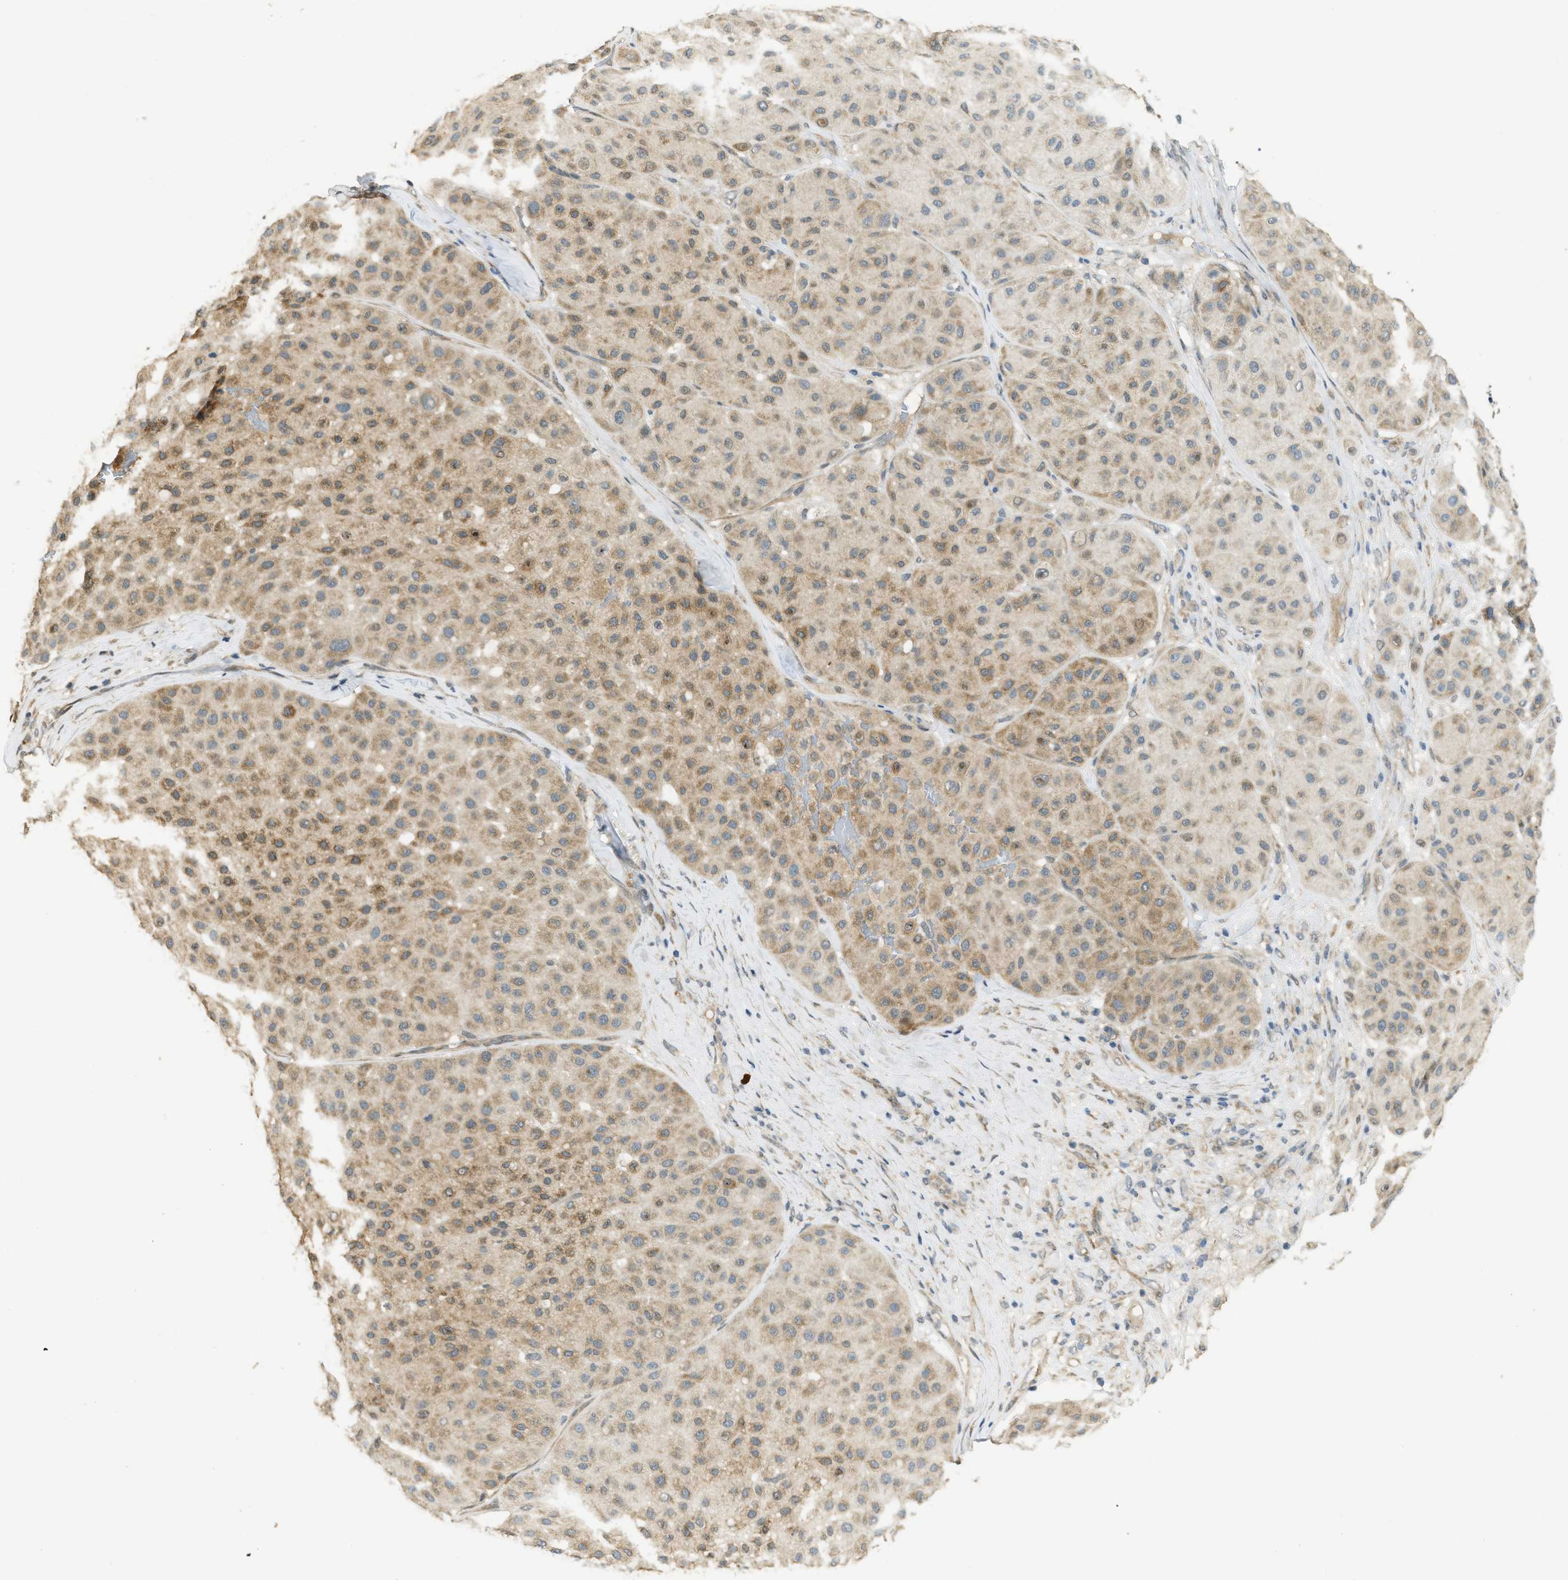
{"staining": {"intensity": "weak", "quantity": ">75%", "location": "cytoplasmic/membranous"}, "tissue": "melanoma", "cell_type": "Tumor cells", "image_type": "cancer", "snomed": [{"axis": "morphology", "description": "Normal tissue, NOS"}, {"axis": "morphology", "description": "Malignant melanoma, Metastatic site"}, {"axis": "topography", "description": "Skin"}], "caption": "A brown stain shows weak cytoplasmic/membranous expression of a protein in human melanoma tumor cells. Nuclei are stained in blue.", "gene": "IGF2BP2", "patient": {"sex": "male", "age": 41}}